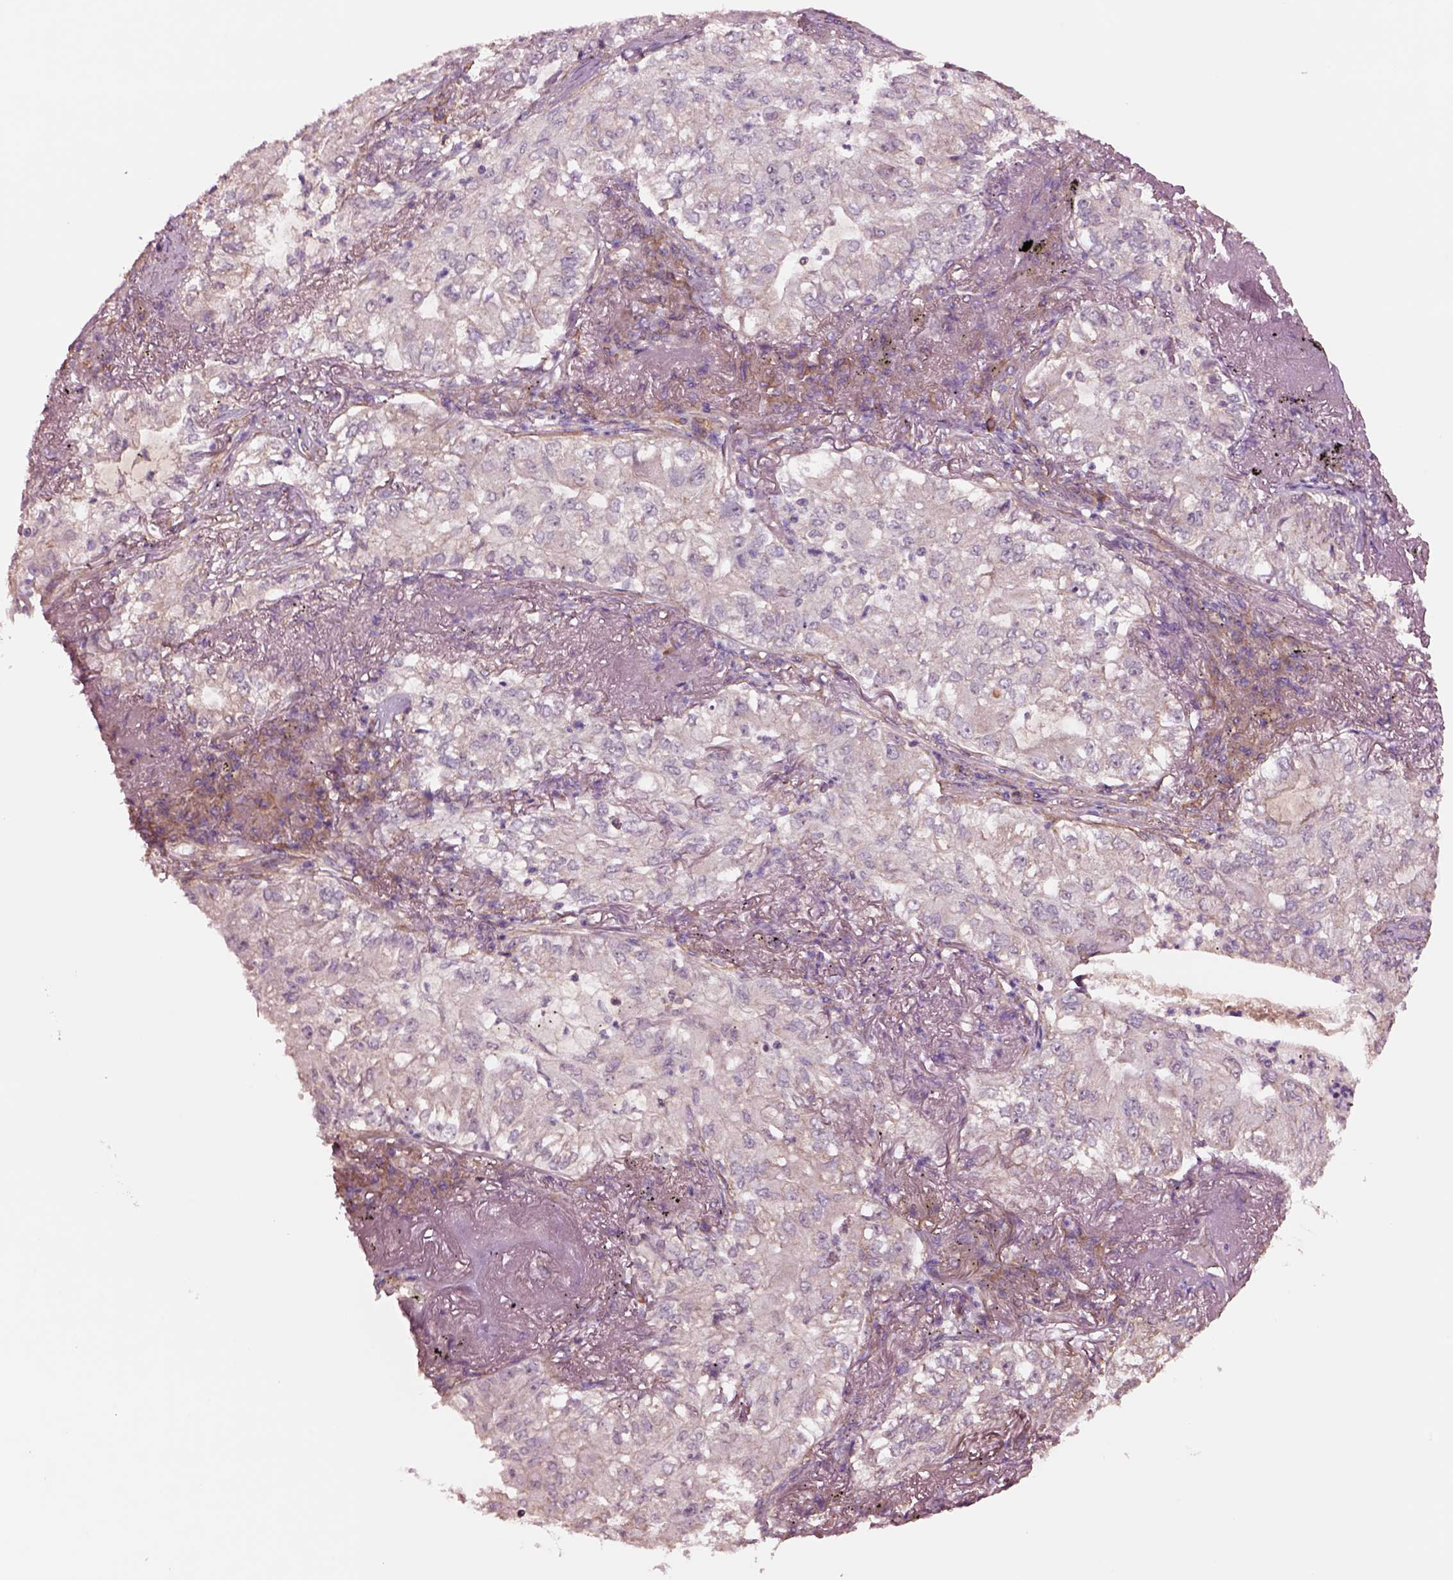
{"staining": {"intensity": "negative", "quantity": "none", "location": "none"}, "tissue": "lung cancer", "cell_type": "Tumor cells", "image_type": "cancer", "snomed": [{"axis": "morphology", "description": "Adenocarcinoma, NOS"}, {"axis": "topography", "description": "Lung"}], "caption": "Protein analysis of lung cancer demonstrates no significant staining in tumor cells.", "gene": "HTR1B", "patient": {"sex": "female", "age": 73}}